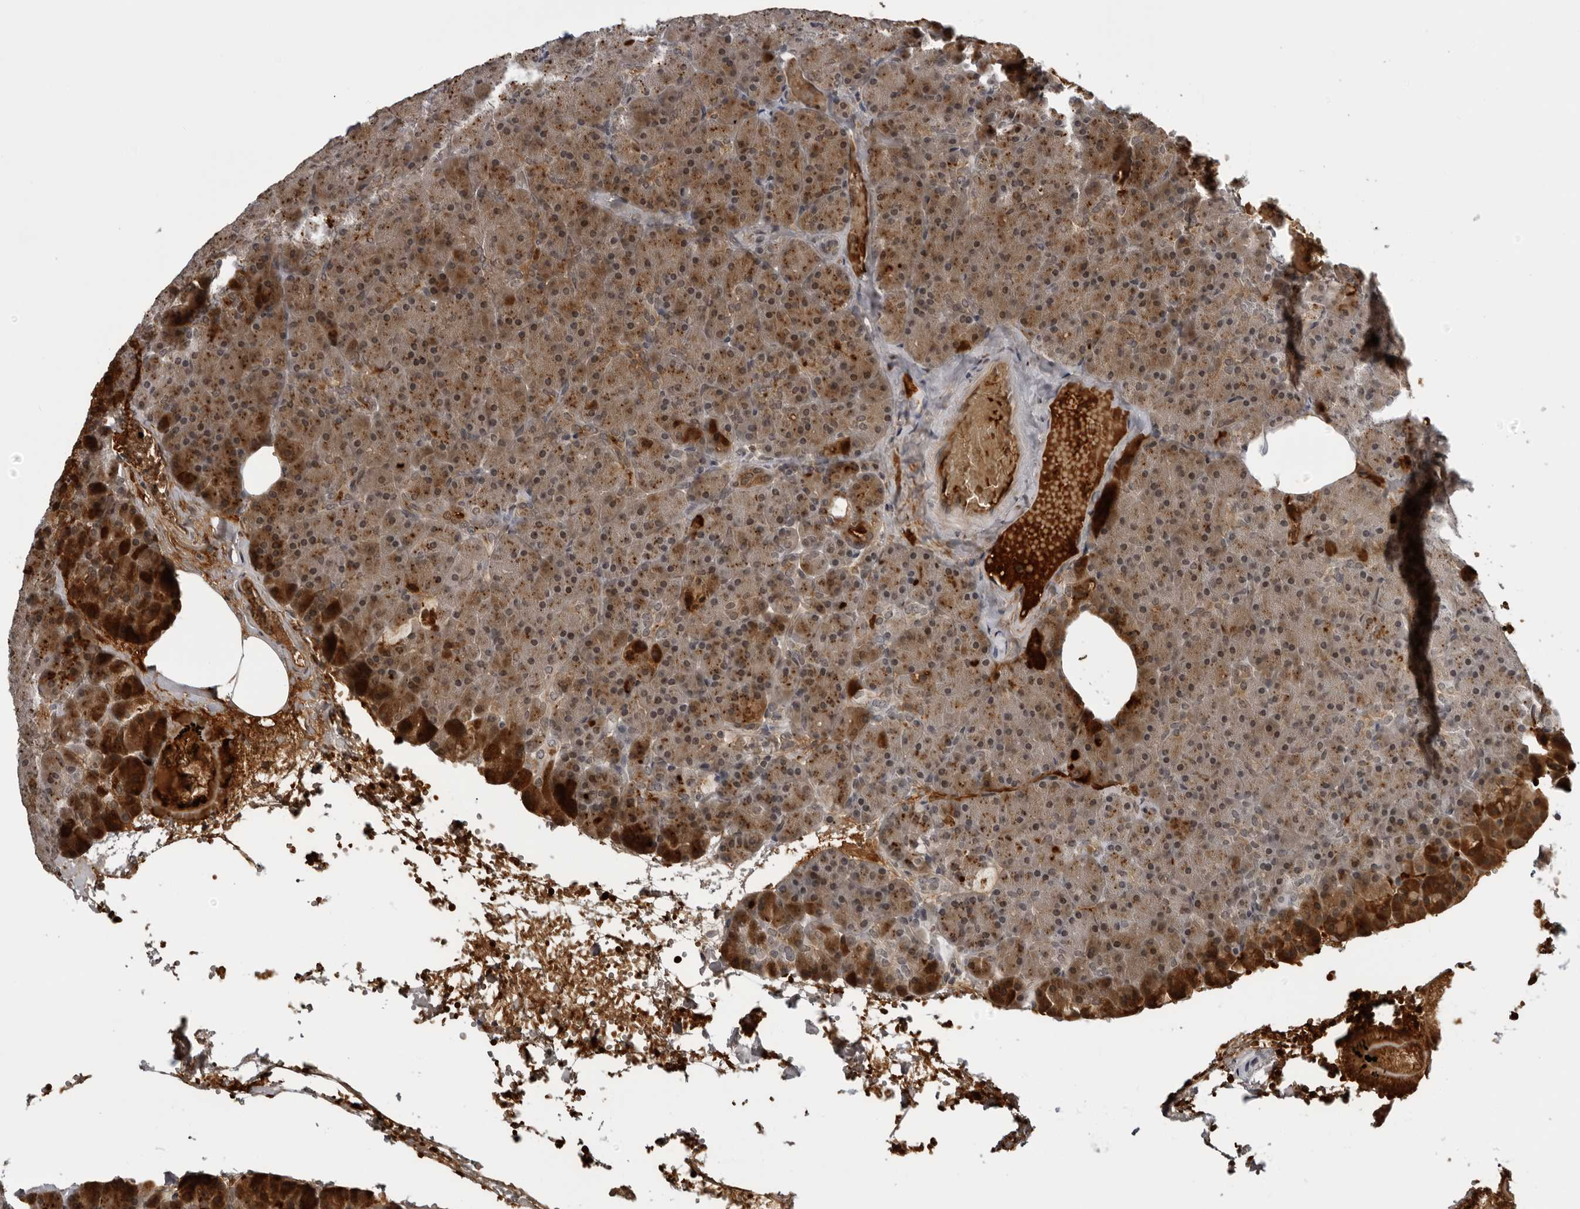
{"staining": {"intensity": "strong", "quantity": ">75%", "location": "cytoplasmic/membranous"}, "tissue": "pancreas", "cell_type": "Exocrine glandular cells", "image_type": "normal", "snomed": [{"axis": "morphology", "description": "Normal tissue, NOS"}, {"axis": "morphology", "description": "Carcinoid, malignant, NOS"}, {"axis": "topography", "description": "Pancreas"}], "caption": "Immunohistochemical staining of normal pancreas displays strong cytoplasmic/membranous protein expression in about >75% of exocrine glandular cells. (DAB (3,3'-diaminobenzidine) = brown stain, brightfield microscopy at high magnification).", "gene": "THOP1", "patient": {"sex": "female", "age": 35}}